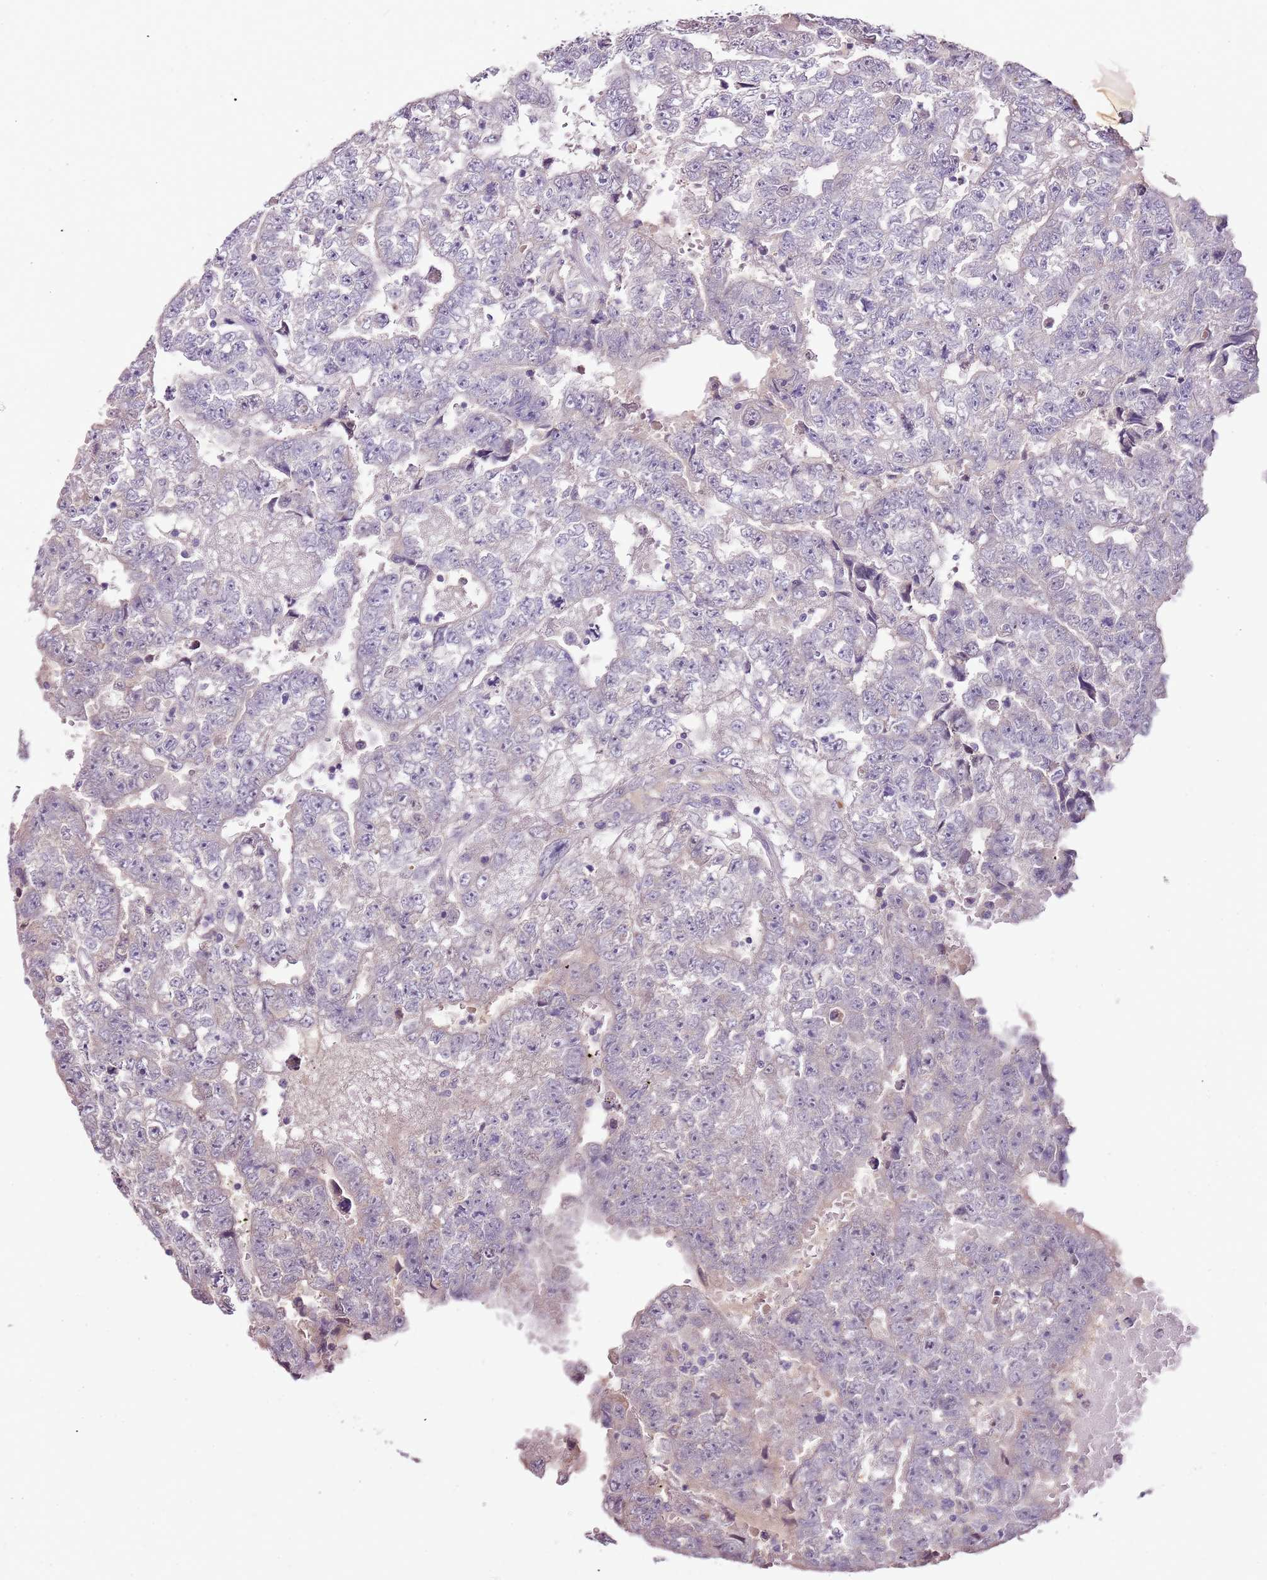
{"staining": {"intensity": "negative", "quantity": "none", "location": "none"}, "tissue": "testis cancer", "cell_type": "Tumor cells", "image_type": "cancer", "snomed": [{"axis": "morphology", "description": "Carcinoma, Embryonal, NOS"}, {"axis": "topography", "description": "Testis"}], "caption": "Human testis embryonal carcinoma stained for a protein using IHC exhibits no staining in tumor cells.", "gene": "NKX2-3", "patient": {"sex": "male", "age": 25}}